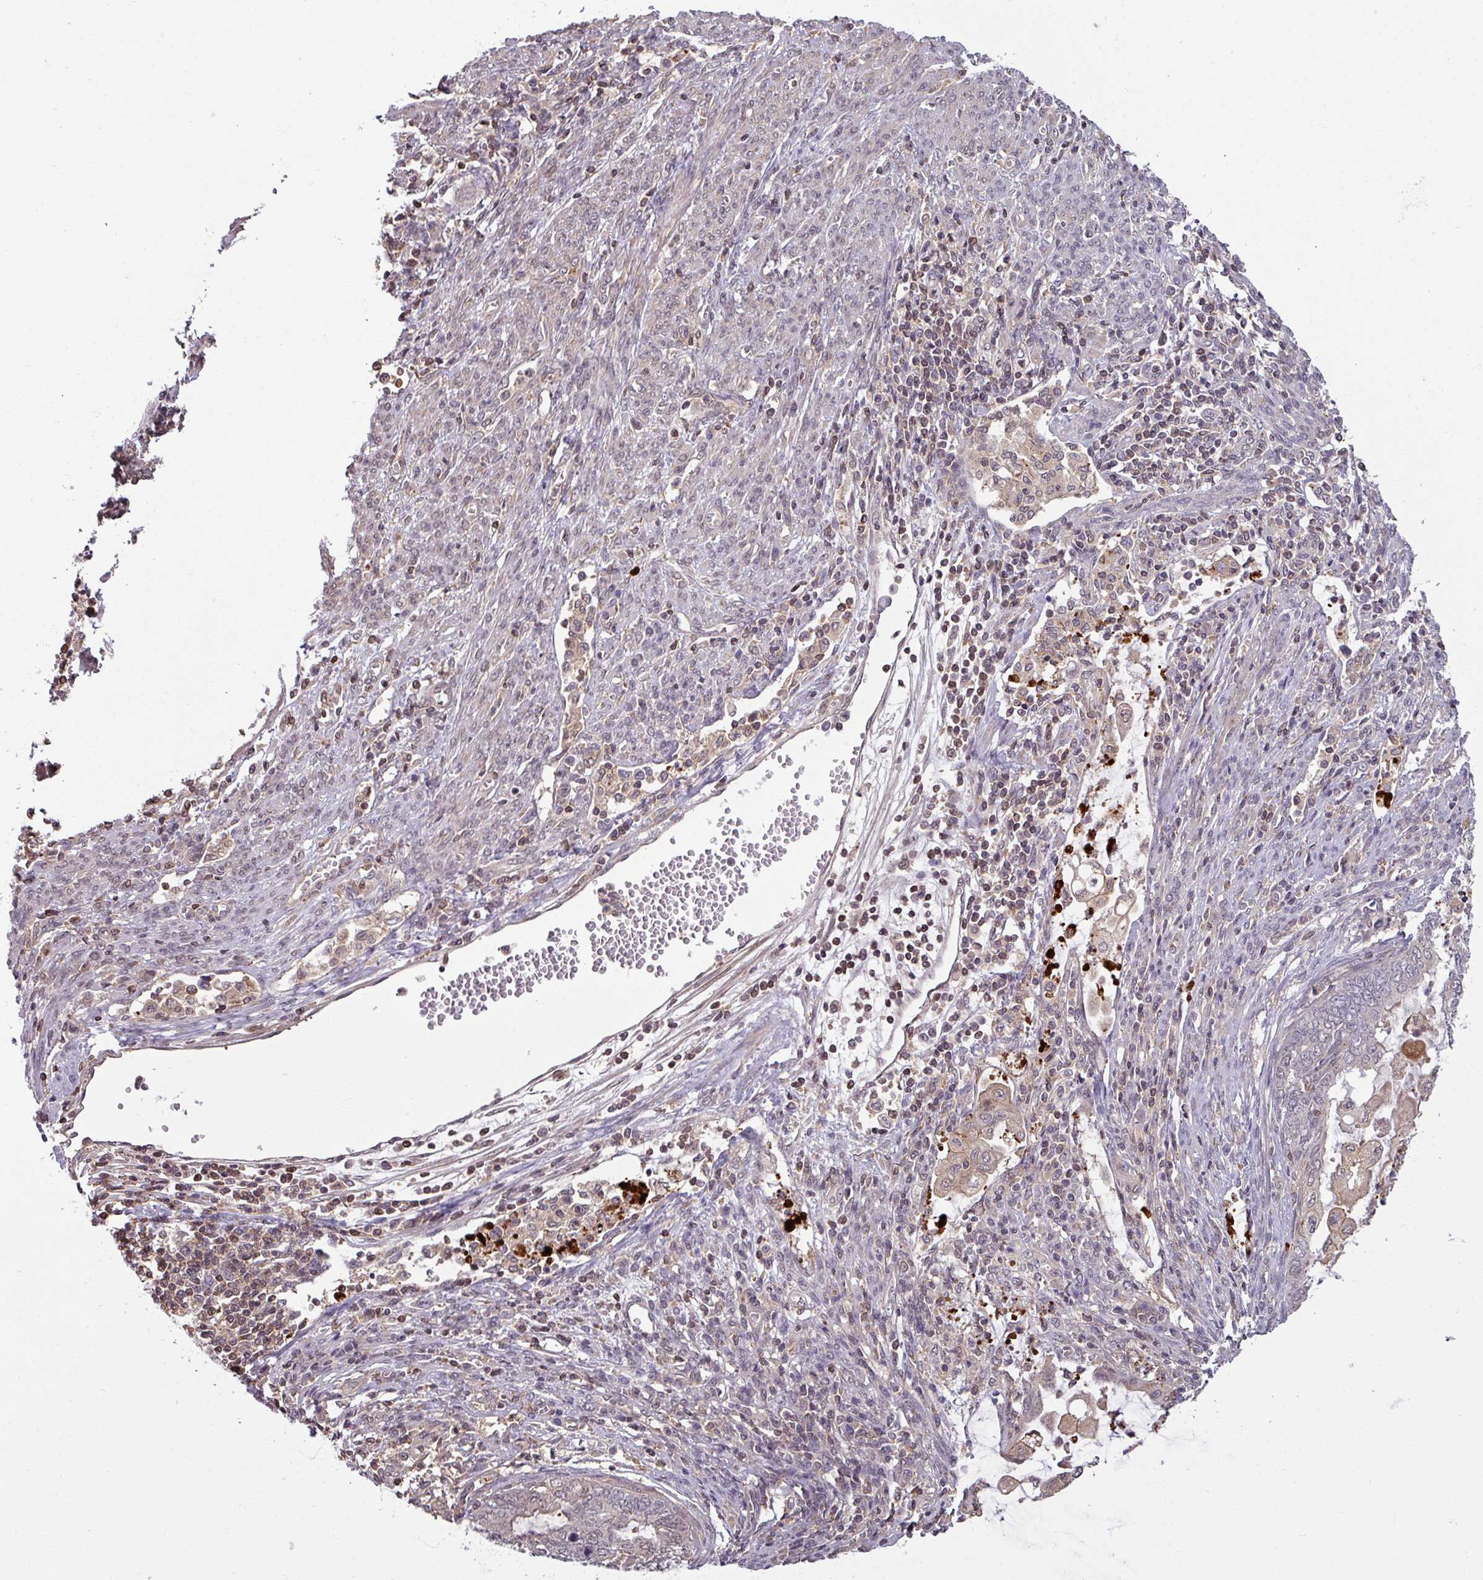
{"staining": {"intensity": "weak", "quantity": "<25%", "location": "cytoplasmic/membranous"}, "tissue": "endometrial cancer", "cell_type": "Tumor cells", "image_type": "cancer", "snomed": [{"axis": "morphology", "description": "Adenocarcinoma, NOS"}, {"axis": "topography", "description": "Uterus"}, {"axis": "topography", "description": "Endometrium"}], "caption": "DAB (3,3'-diaminobenzidine) immunohistochemical staining of human endometrial cancer exhibits no significant expression in tumor cells.", "gene": "TUSC3", "patient": {"sex": "female", "age": 70}}